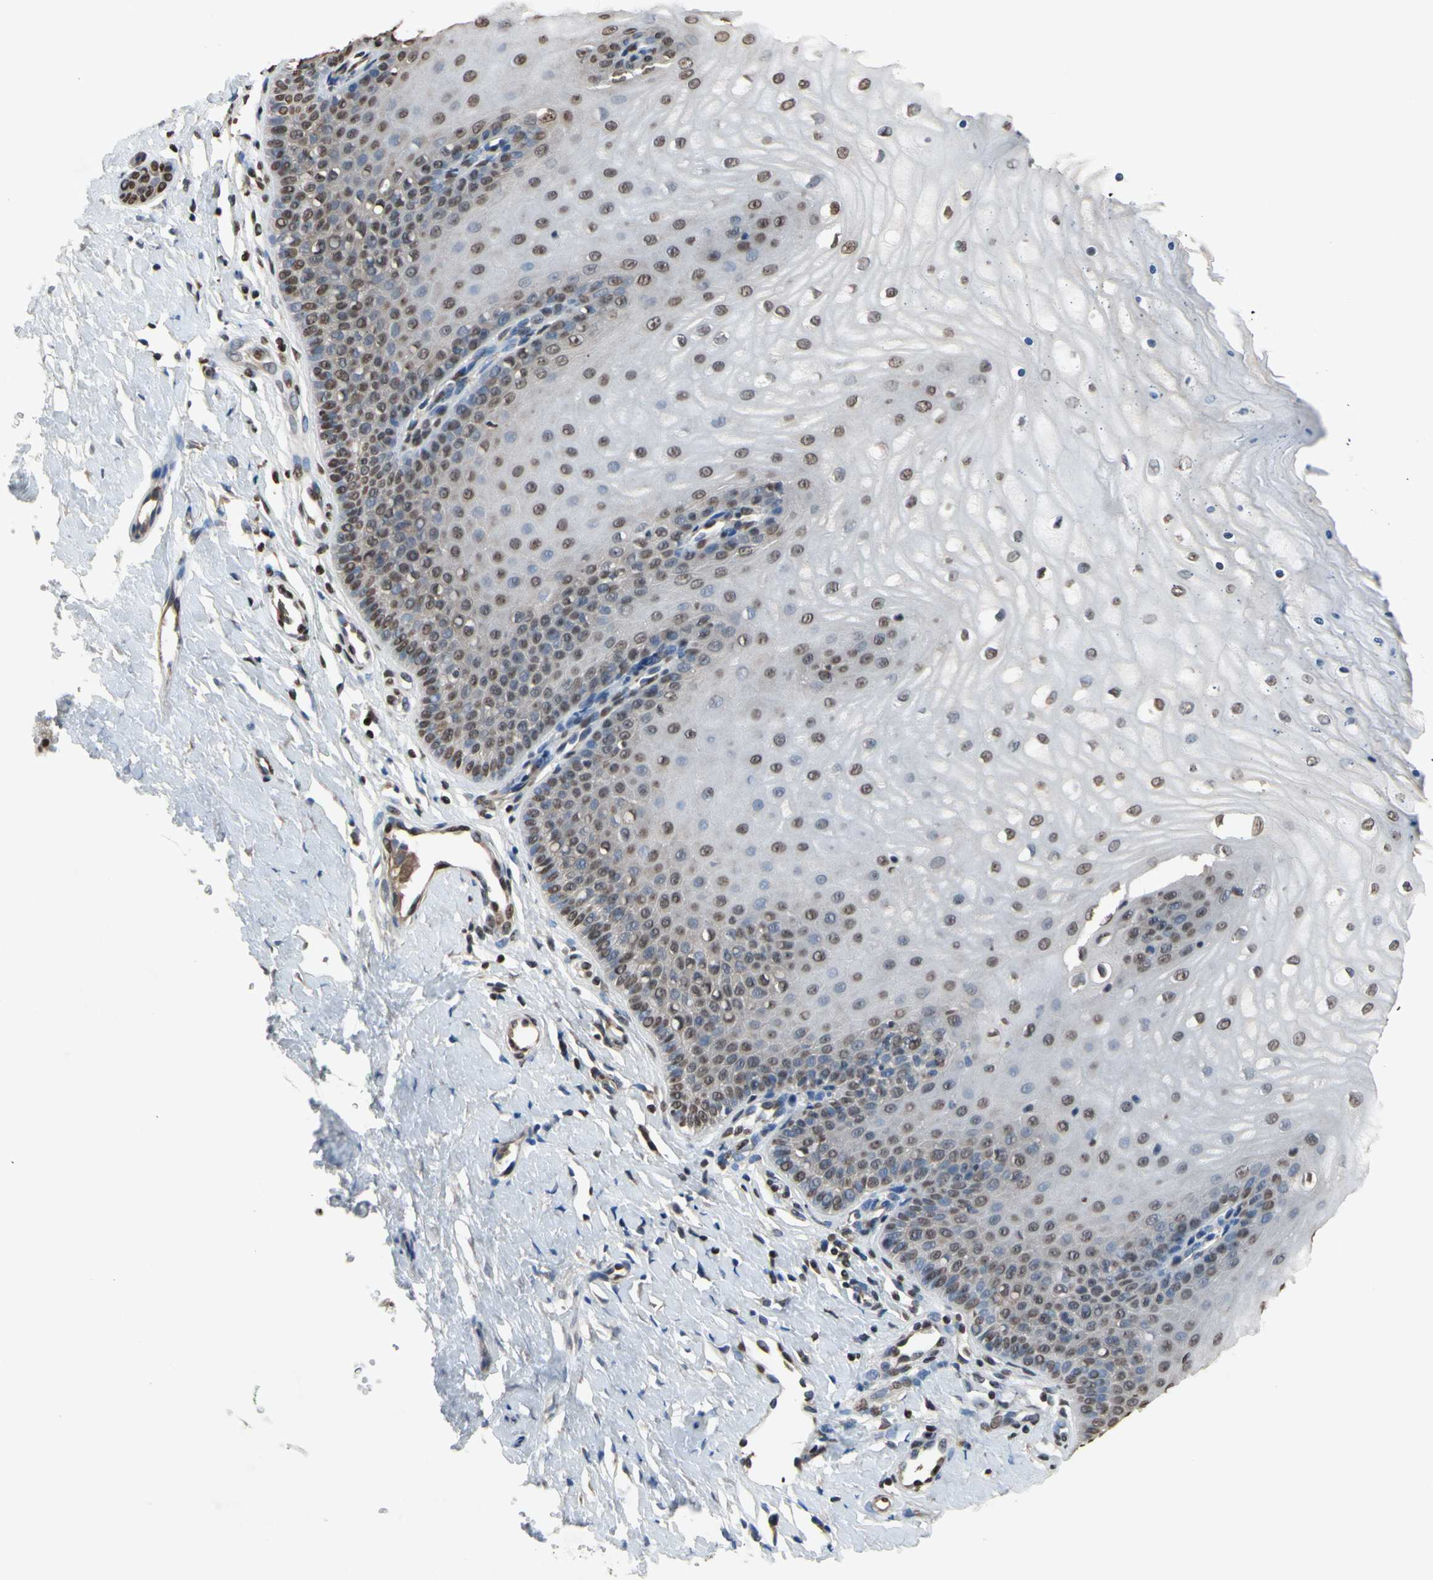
{"staining": {"intensity": "strong", "quantity": ">75%", "location": "nuclear"}, "tissue": "cervix", "cell_type": "Glandular cells", "image_type": "normal", "snomed": [{"axis": "morphology", "description": "Normal tissue, NOS"}, {"axis": "topography", "description": "Cervix"}], "caption": "Immunohistochemical staining of unremarkable human cervix shows high levels of strong nuclear expression in about >75% of glandular cells. (DAB (3,3'-diaminobenzidine) IHC with brightfield microscopy, high magnification).", "gene": "HIPK2", "patient": {"sex": "female", "age": 55}}